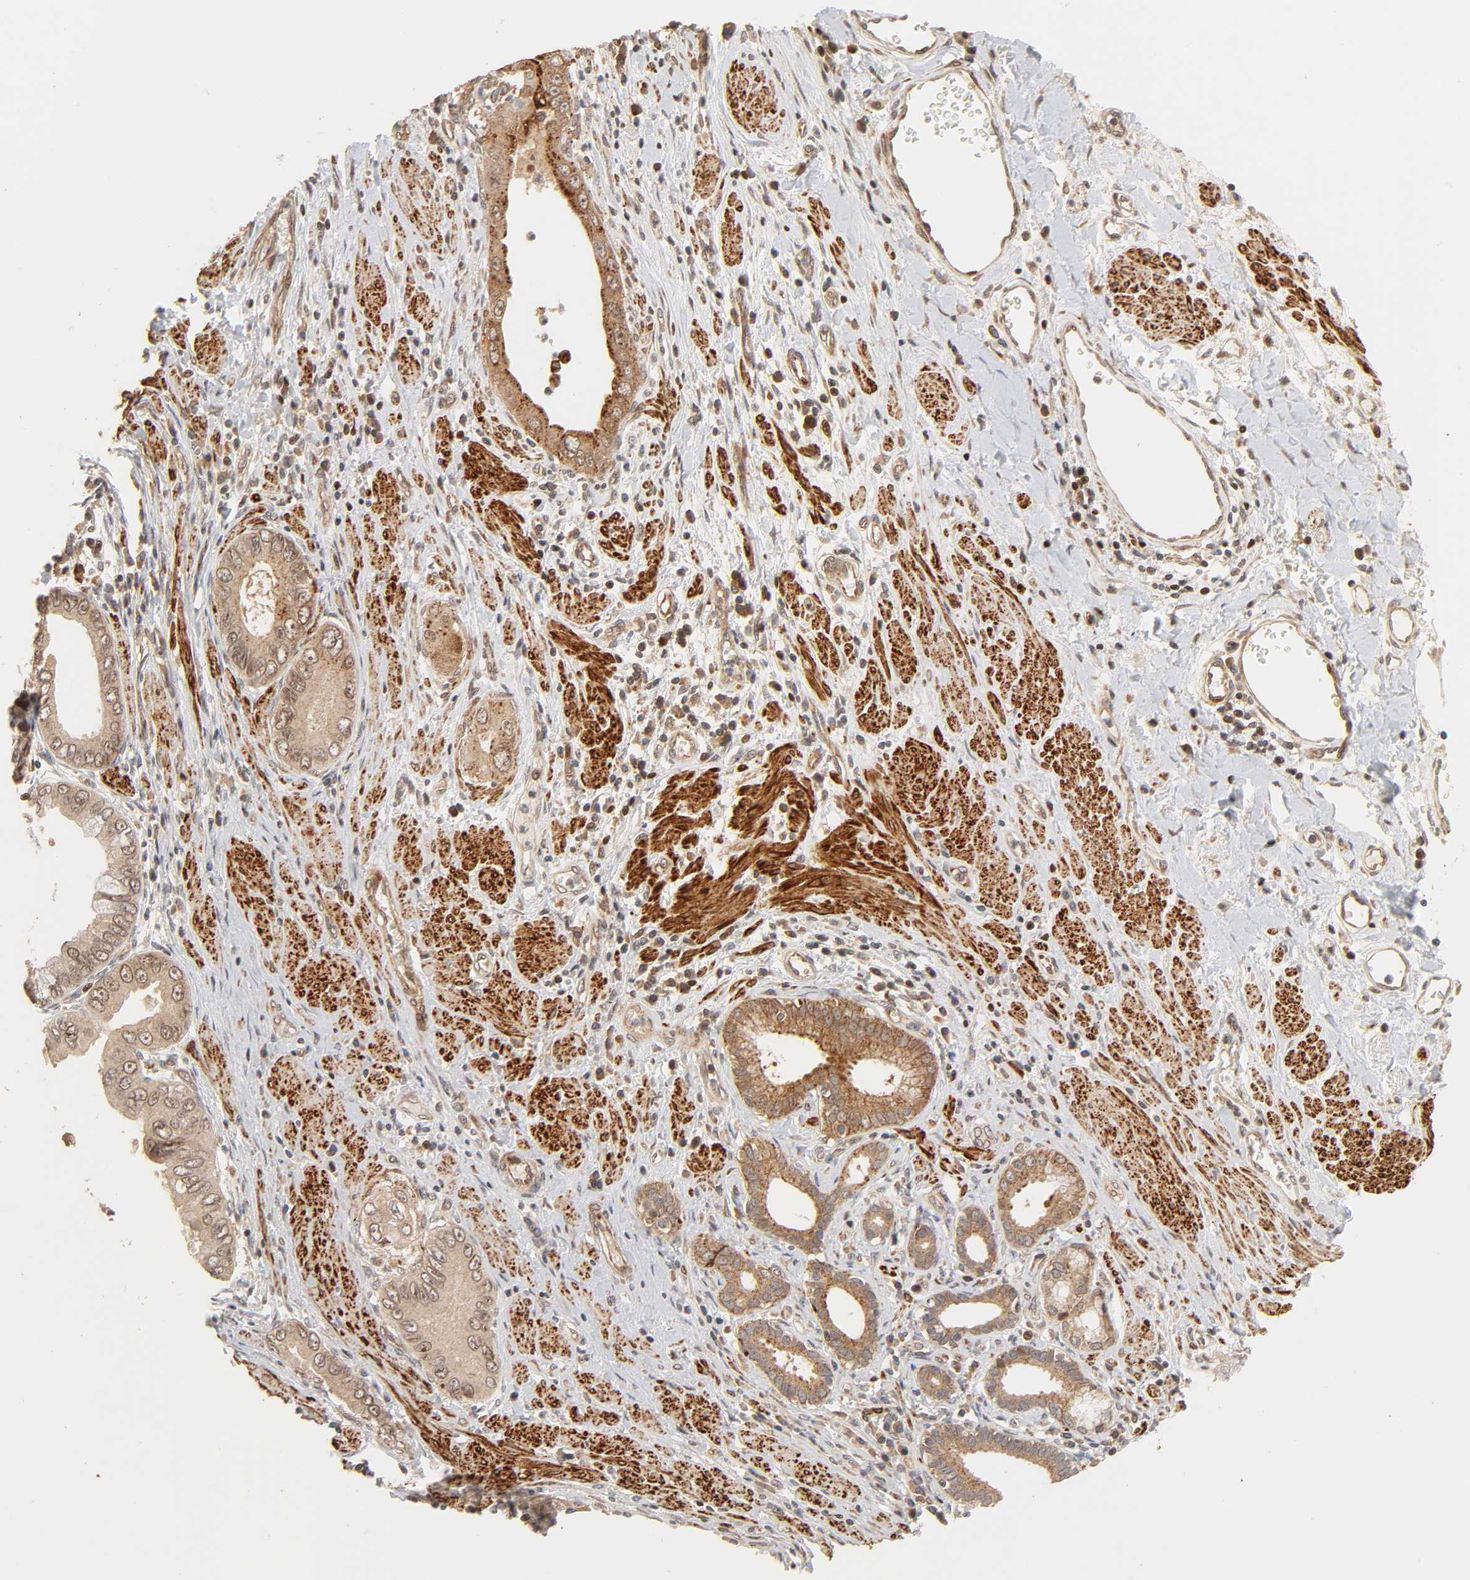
{"staining": {"intensity": "moderate", "quantity": ">75%", "location": "cytoplasmic/membranous,nuclear"}, "tissue": "pancreatic cancer", "cell_type": "Tumor cells", "image_type": "cancer", "snomed": [{"axis": "morphology", "description": "Normal tissue, NOS"}, {"axis": "topography", "description": "Lymph node"}], "caption": "Human pancreatic cancer stained for a protein (brown) reveals moderate cytoplasmic/membranous and nuclear positive expression in approximately >75% of tumor cells.", "gene": "NEMF", "patient": {"sex": "male", "age": 50}}